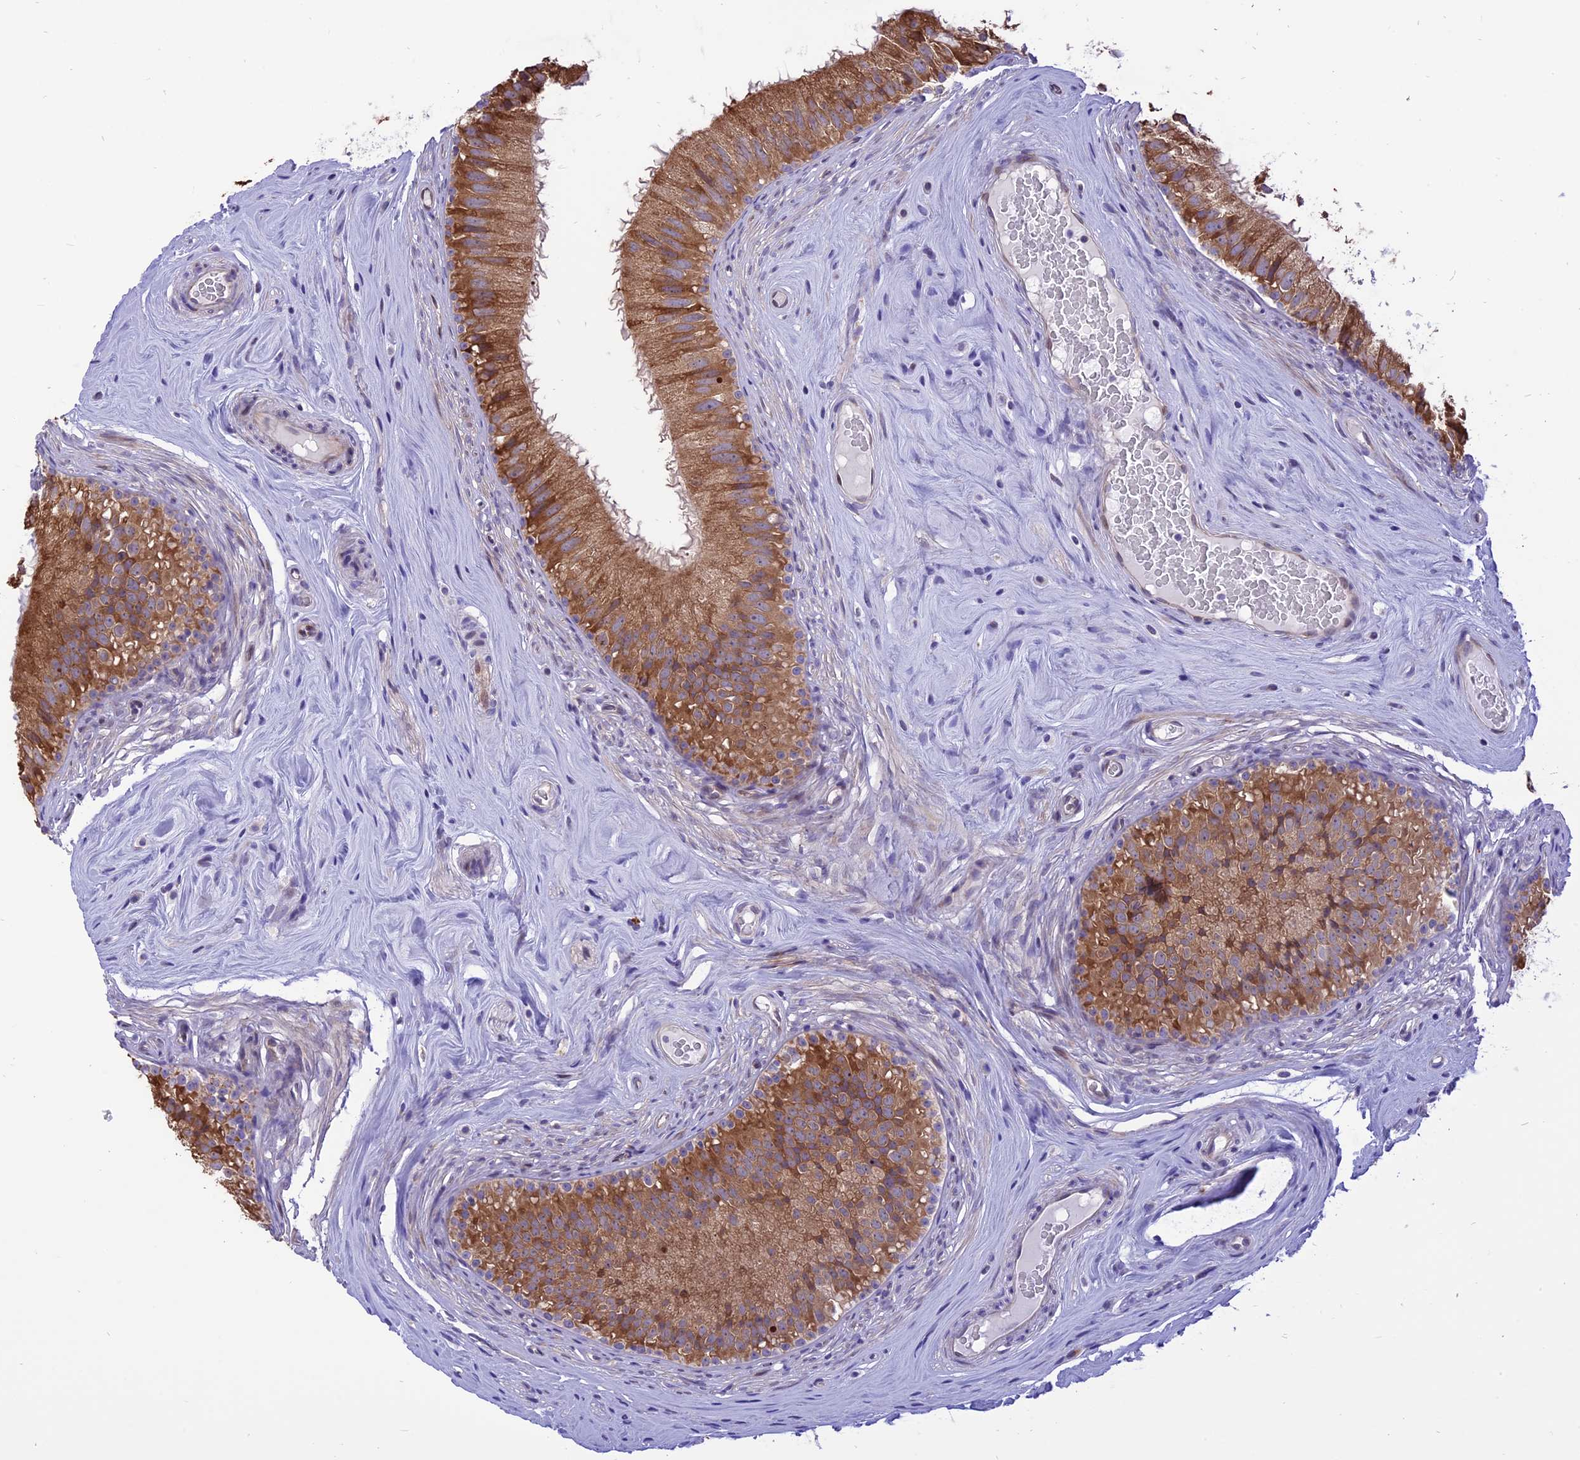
{"staining": {"intensity": "strong", "quantity": ">75%", "location": "cytoplasmic/membranous"}, "tissue": "epididymis", "cell_type": "Glandular cells", "image_type": "normal", "snomed": [{"axis": "morphology", "description": "Normal tissue, NOS"}, {"axis": "topography", "description": "Epididymis"}], "caption": "Benign epididymis demonstrates strong cytoplasmic/membranous positivity in about >75% of glandular cells, visualized by immunohistochemistry. The protein of interest is stained brown, and the nuclei are stained in blue (DAB (3,3'-diaminobenzidine) IHC with brightfield microscopy, high magnification).", "gene": "ARMCX6", "patient": {"sex": "male", "age": 45}}